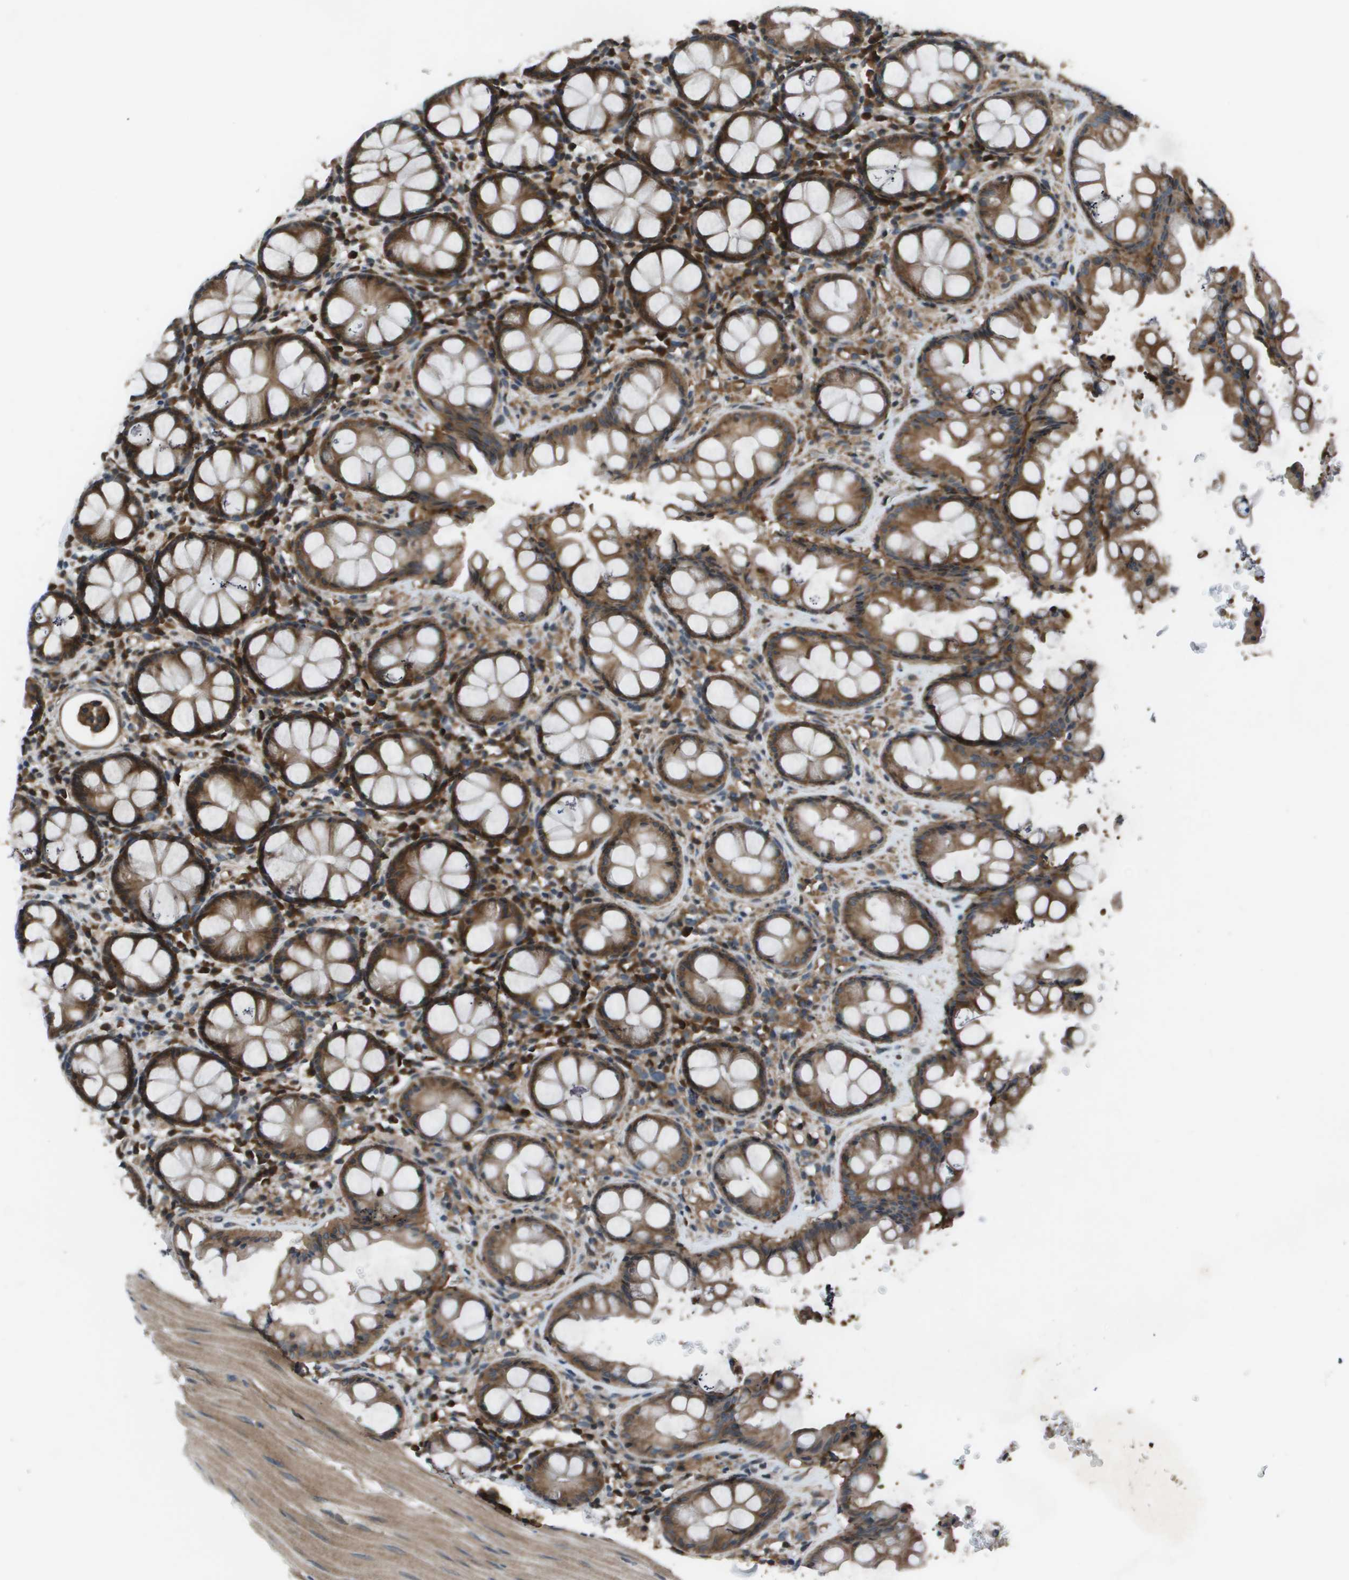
{"staining": {"intensity": "moderate", "quantity": ">75%", "location": "cytoplasmic/membranous"}, "tissue": "rectum", "cell_type": "Glandular cells", "image_type": "normal", "snomed": [{"axis": "morphology", "description": "Normal tissue, NOS"}, {"axis": "topography", "description": "Rectum"}], "caption": "Protein expression analysis of unremarkable human rectum reveals moderate cytoplasmic/membranous positivity in about >75% of glandular cells. (Brightfield microscopy of DAB IHC at high magnification).", "gene": "EIF3B", "patient": {"sex": "male", "age": 64}}